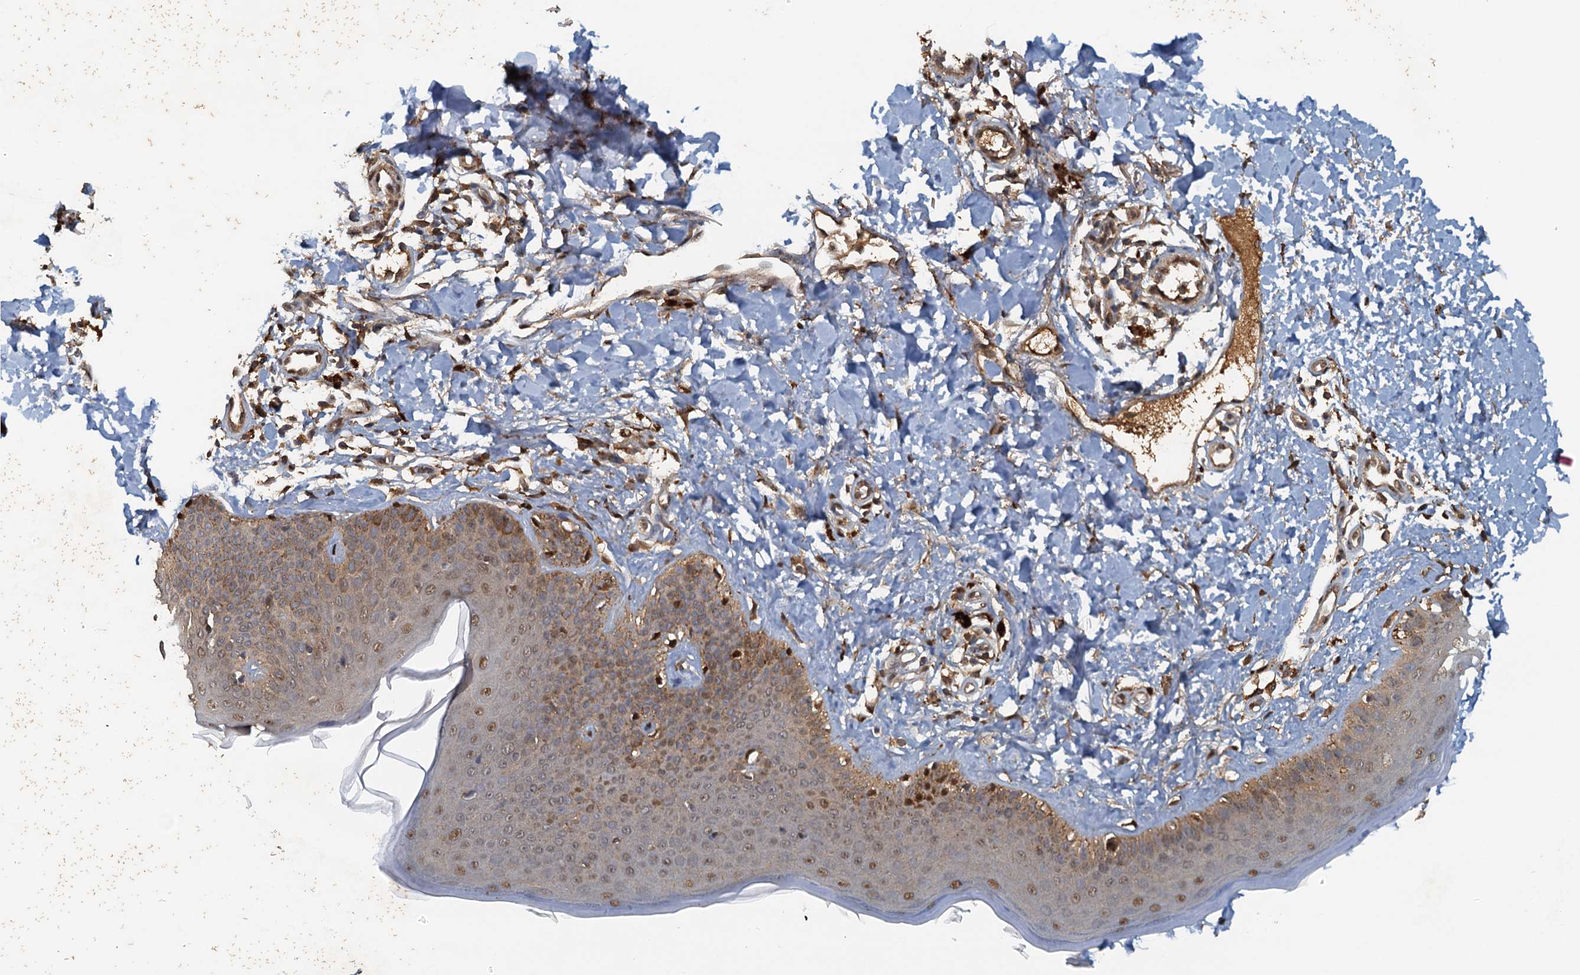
{"staining": {"intensity": "moderate", "quantity": ">75%", "location": "cytoplasmic/membranous,nuclear"}, "tissue": "skin", "cell_type": "Fibroblasts", "image_type": "normal", "snomed": [{"axis": "morphology", "description": "Normal tissue, NOS"}, {"axis": "topography", "description": "Skin"}], "caption": "Skin stained with DAB (3,3'-diaminobenzidine) immunohistochemistry (IHC) demonstrates medium levels of moderate cytoplasmic/membranous,nuclear positivity in about >75% of fibroblasts. (DAB IHC, brown staining for protein, blue staining for nuclei).", "gene": "UBL7", "patient": {"sex": "male", "age": 52}}